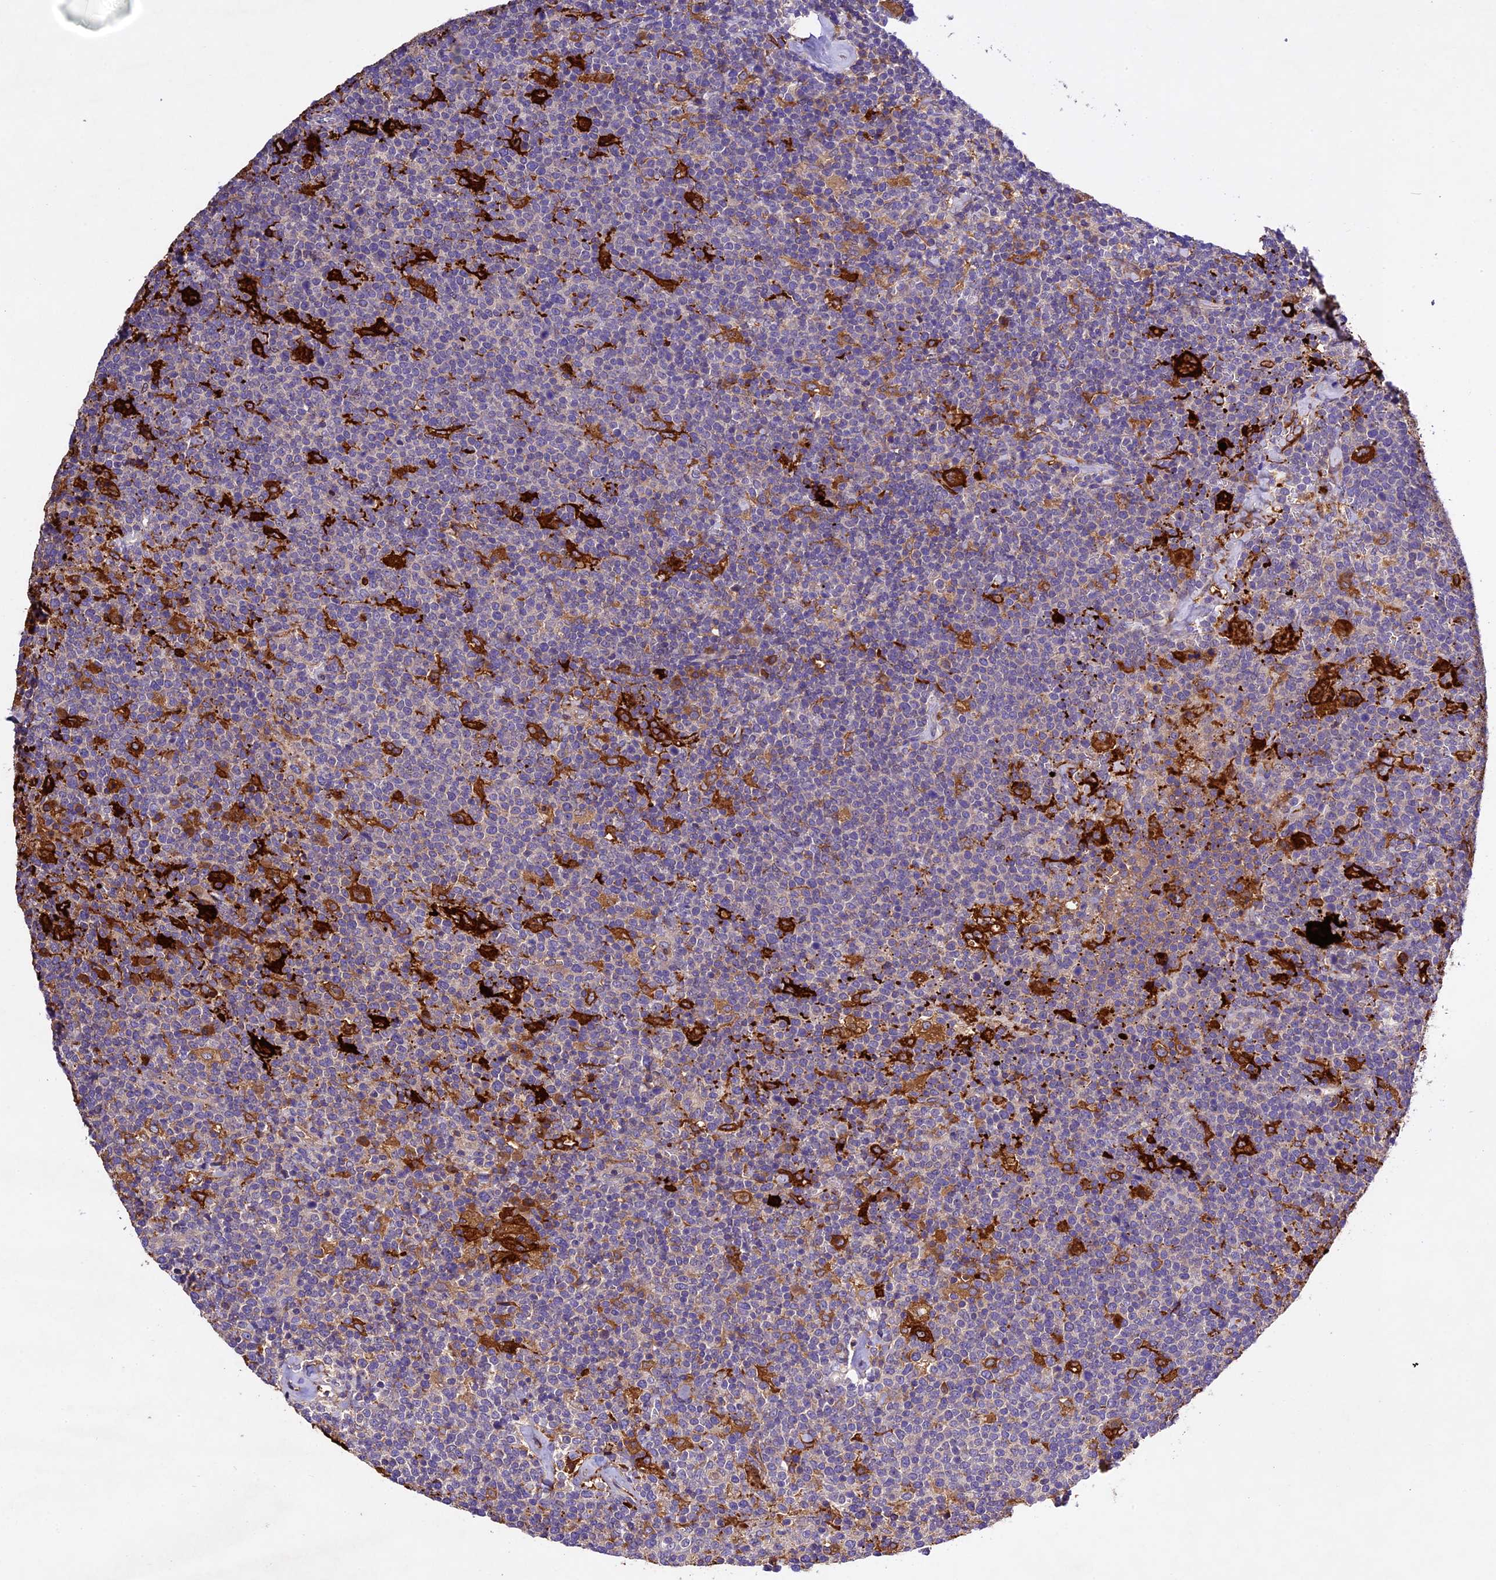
{"staining": {"intensity": "negative", "quantity": "none", "location": "none"}, "tissue": "lymphoma", "cell_type": "Tumor cells", "image_type": "cancer", "snomed": [{"axis": "morphology", "description": "Malignant lymphoma, non-Hodgkin's type, High grade"}, {"axis": "topography", "description": "Lymph node"}], "caption": "Histopathology image shows no significant protein staining in tumor cells of lymphoma.", "gene": "CILP2", "patient": {"sex": "male", "age": 61}}